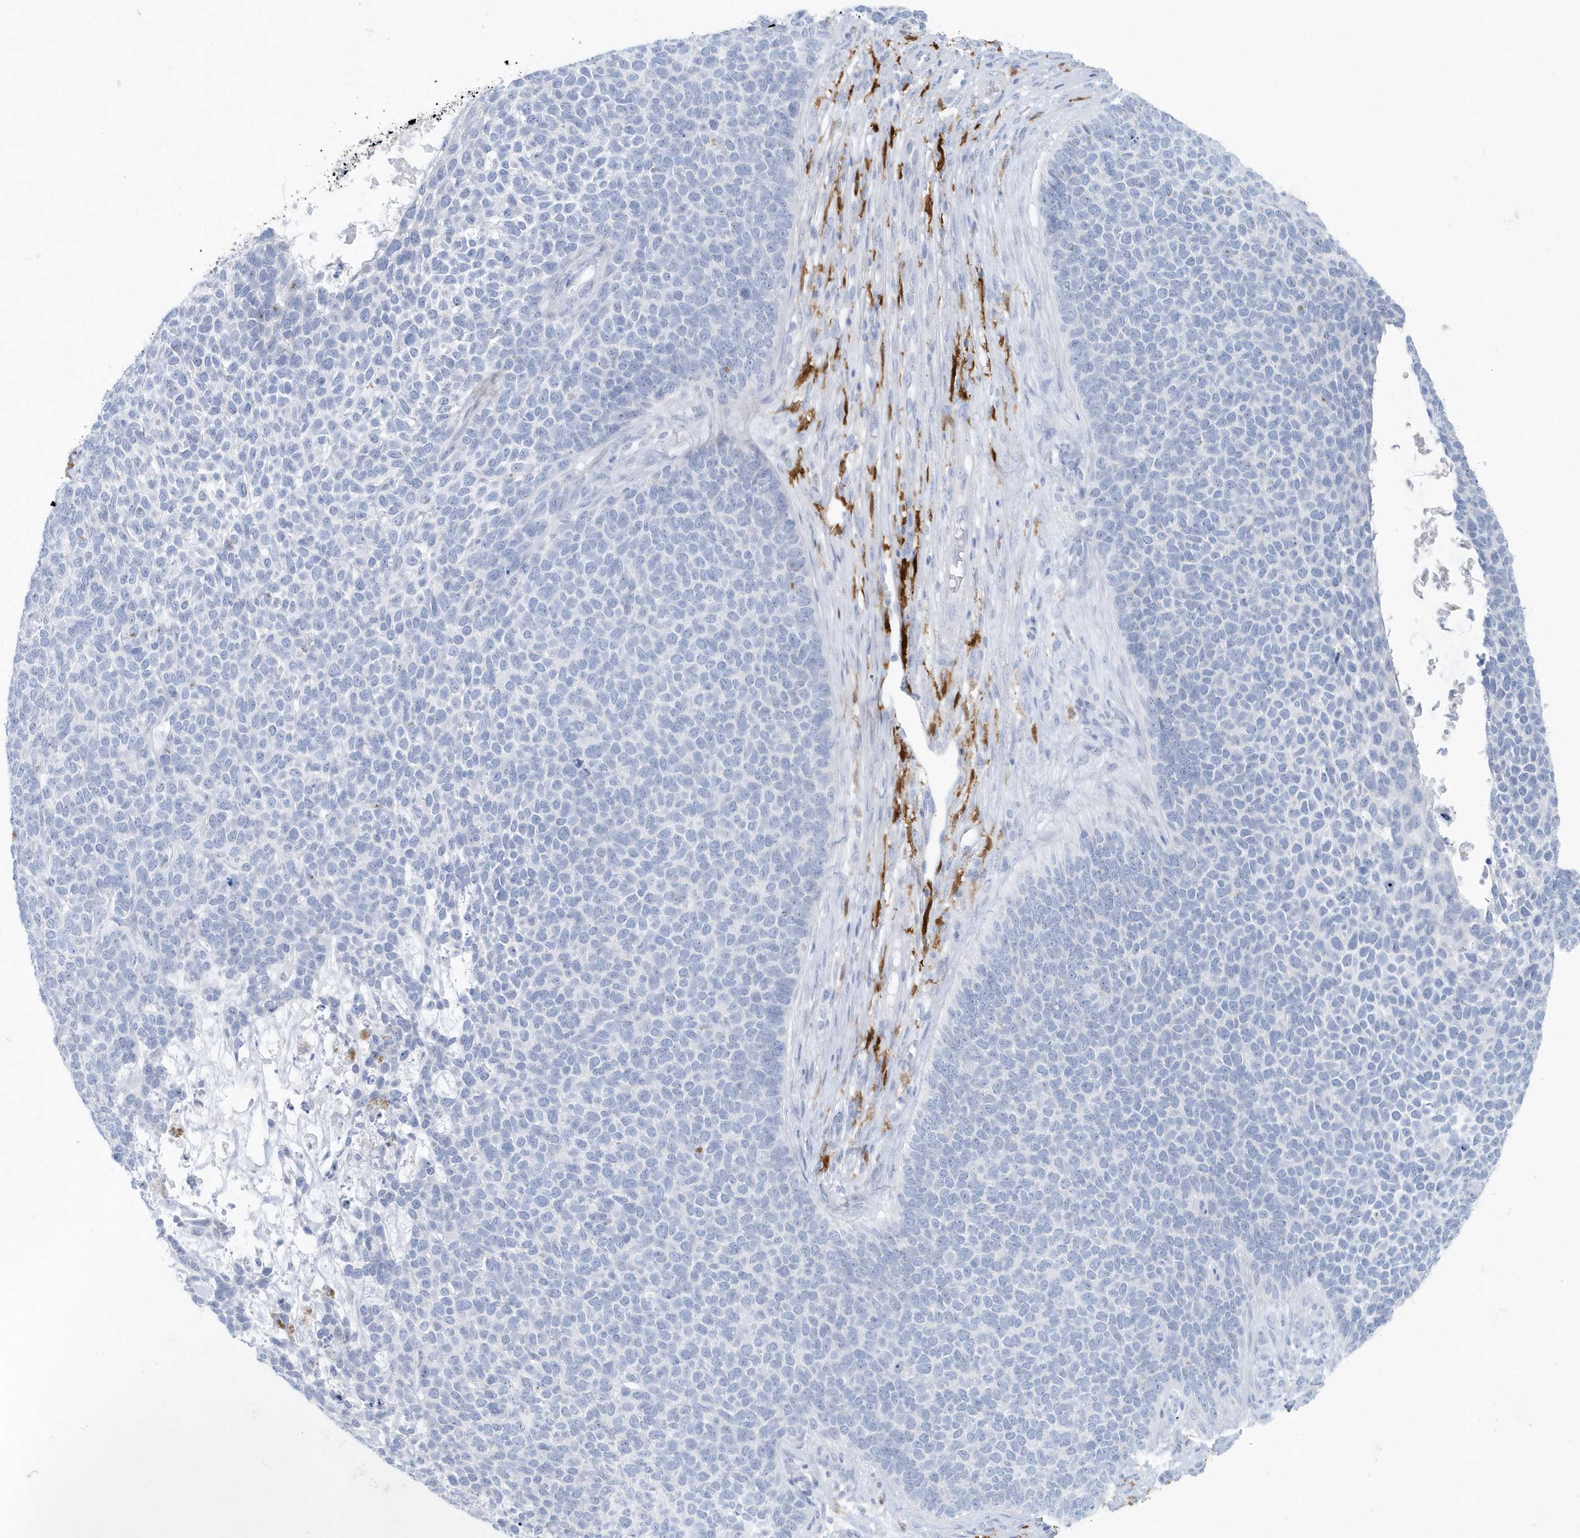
{"staining": {"intensity": "negative", "quantity": "none", "location": "none"}, "tissue": "skin cancer", "cell_type": "Tumor cells", "image_type": "cancer", "snomed": [{"axis": "morphology", "description": "Basal cell carcinoma"}, {"axis": "topography", "description": "Skin"}], "caption": "Protein analysis of skin cancer reveals no significant staining in tumor cells.", "gene": "FAM98A", "patient": {"sex": "female", "age": 84}}